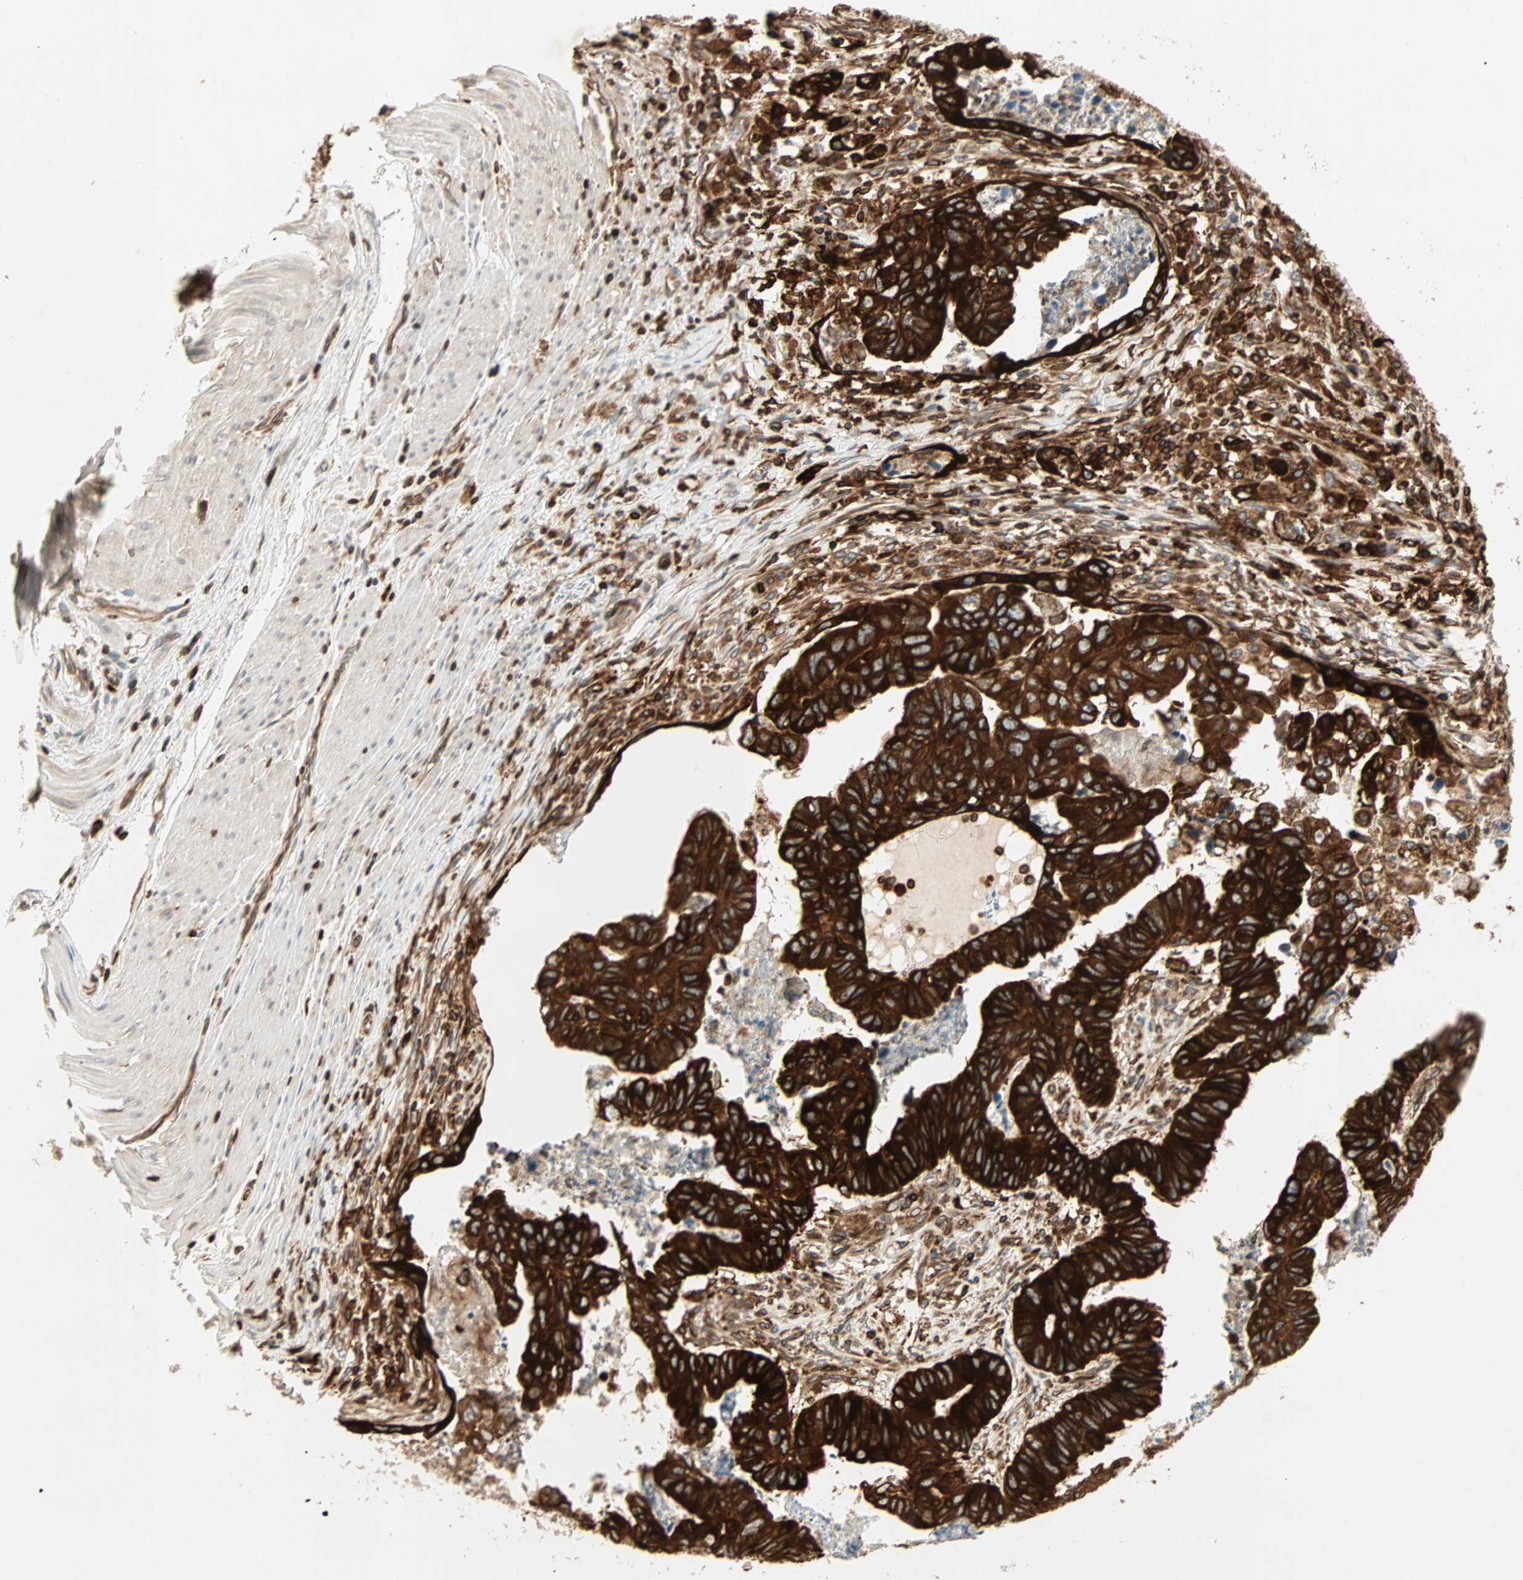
{"staining": {"intensity": "strong", "quantity": ">75%", "location": "cytoplasmic/membranous"}, "tissue": "stomach cancer", "cell_type": "Tumor cells", "image_type": "cancer", "snomed": [{"axis": "morphology", "description": "Adenocarcinoma, NOS"}, {"axis": "topography", "description": "Stomach, lower"}], "caption": "Immunohistochemical staining of stomach adenocarcinoma exhibits strong cytoplasmic/membranous protein expression in approximately >75% of tumor cells.", "gene": "TAPBP", "patient": {"sex": "male", "age": 77}}